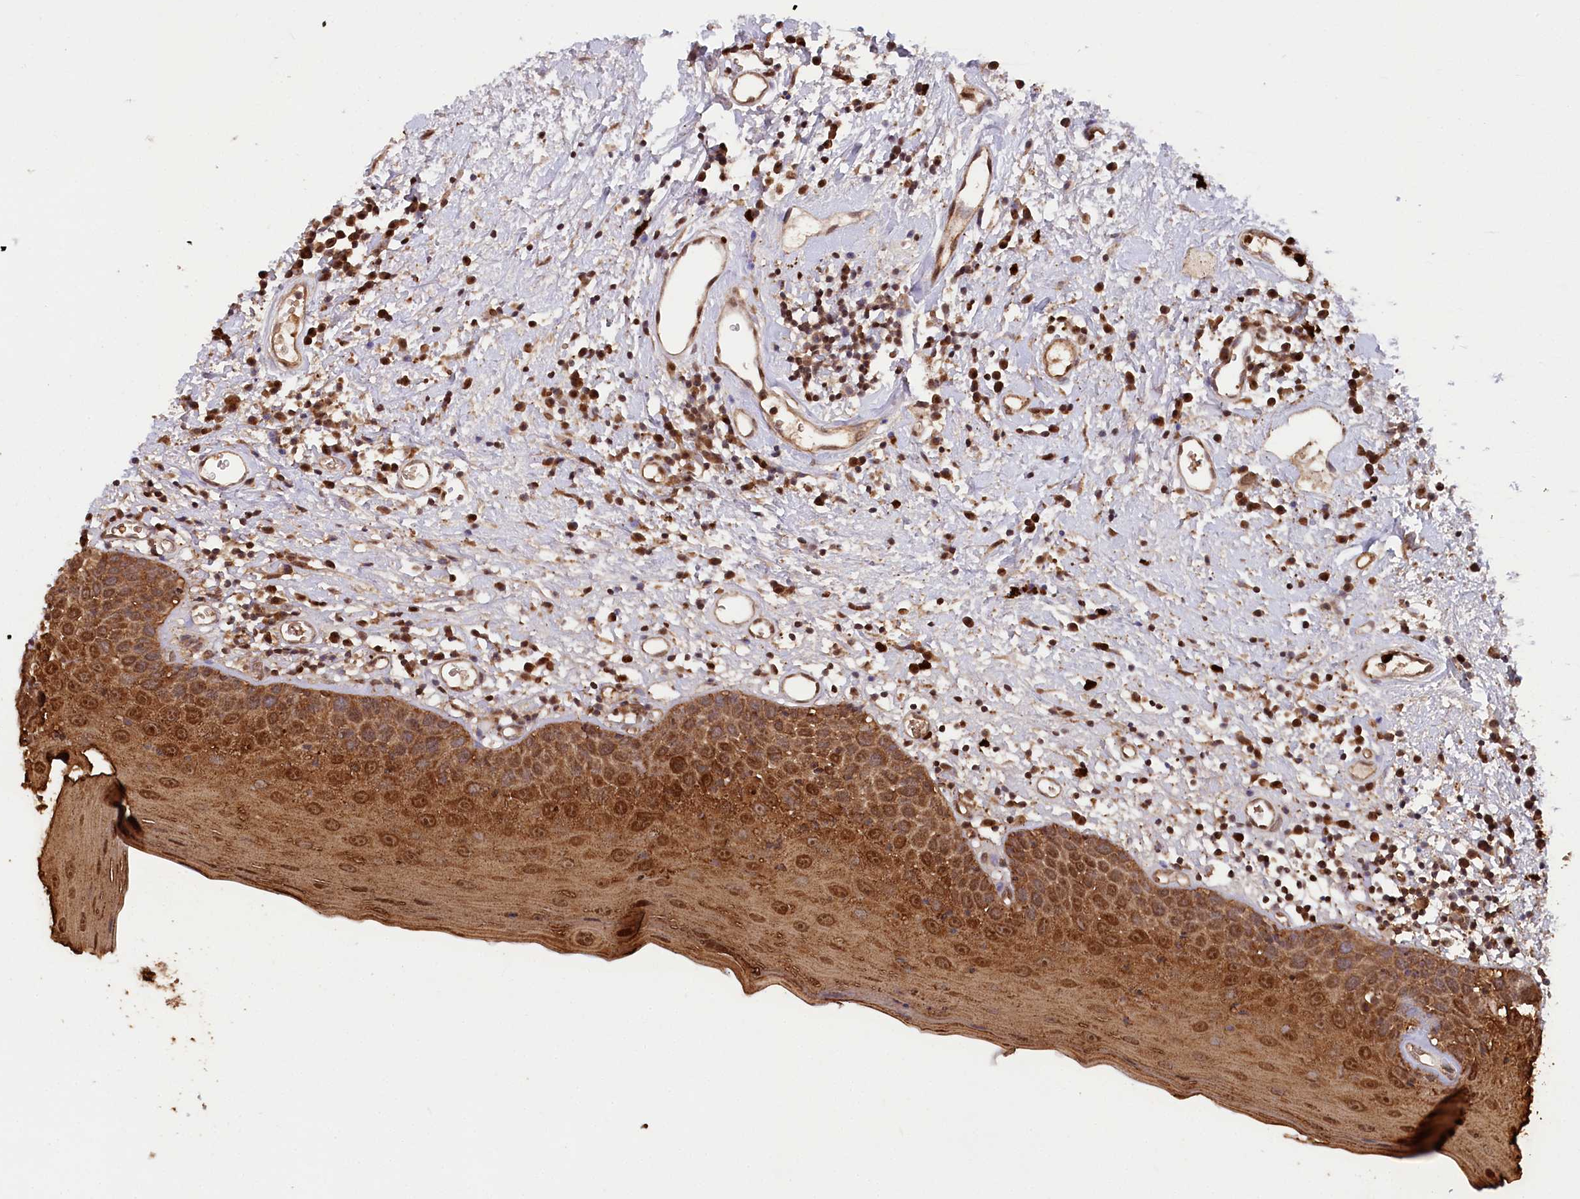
{"staining": {"intensity": "strong", "quantity": ">75%", "location": "cytoplasmic/membranous,nuclear"}, "tissue": "oral mucosa", "cell_type": "Squamous epithelial cells", "image_type": "normal", "snomed": [{"axis": "morphology", "description": "Normal tissue, NOS"}, {"axis": "topography", "description": "Oral tissue"}], "caption": "IHC of normal oral mucosa displays high levels of strong cytoplasmic/membranous,nuclear staining in about >75% of squamous epithelial cells.", "gene": "LSG1", "patient": {"sex": "male", "age": 74}}